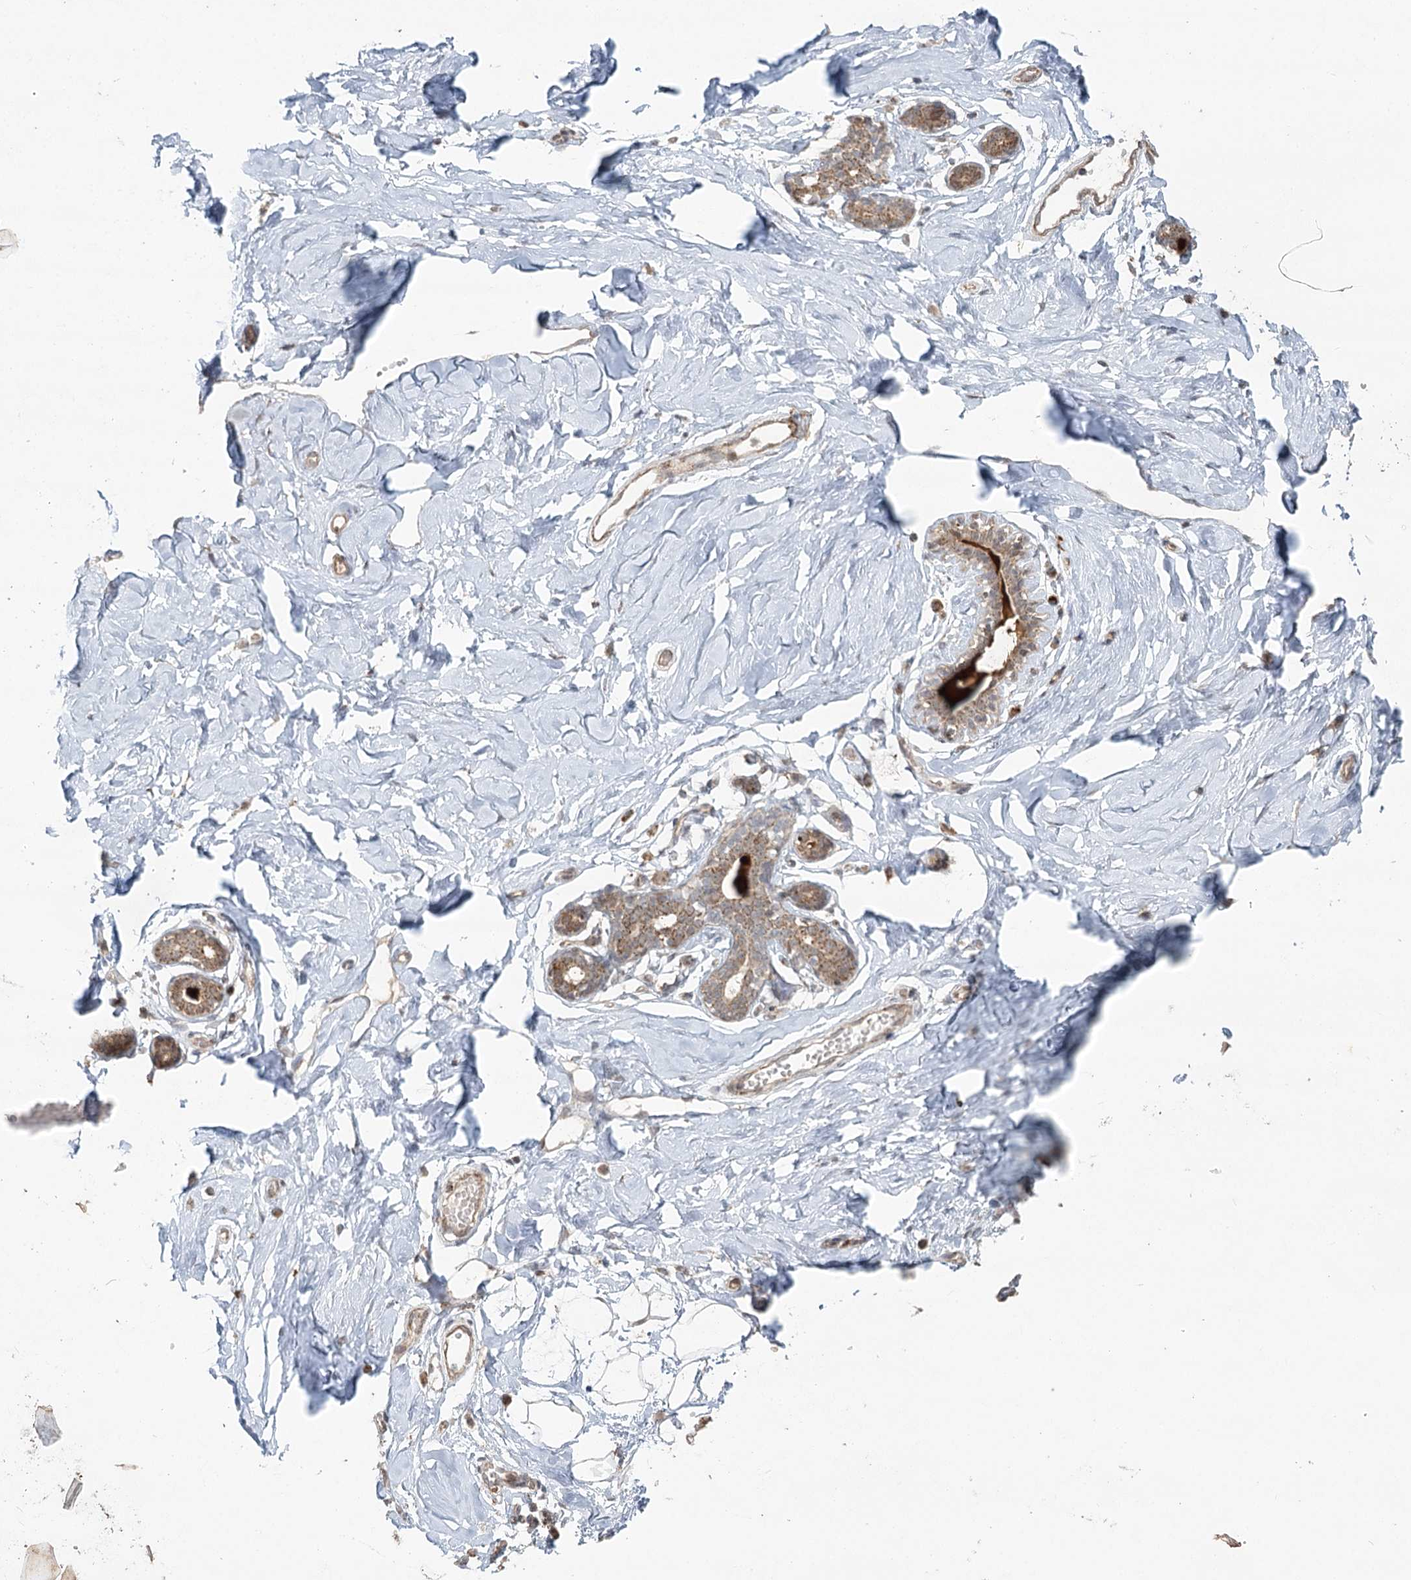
{"staining": {"intensity": "negative", "quantity": "none", "location": "none"}, "tissue": "breast", "cell_type": "Adipocytes", "image_type": "normal", "snomed": [{"axis": "morphology", "description": "Normal tissue, NOS"}, {"axis": "morphology", "description": "Adenoma, NOS"}, {"axis": "topography", "description": "Breast"}], "caption": "This is an IHC histopathology image of normal breast. There is no staining in adipocytes.", "gene": "LACTB", "patient": {"sex": "female", "age": 23}}